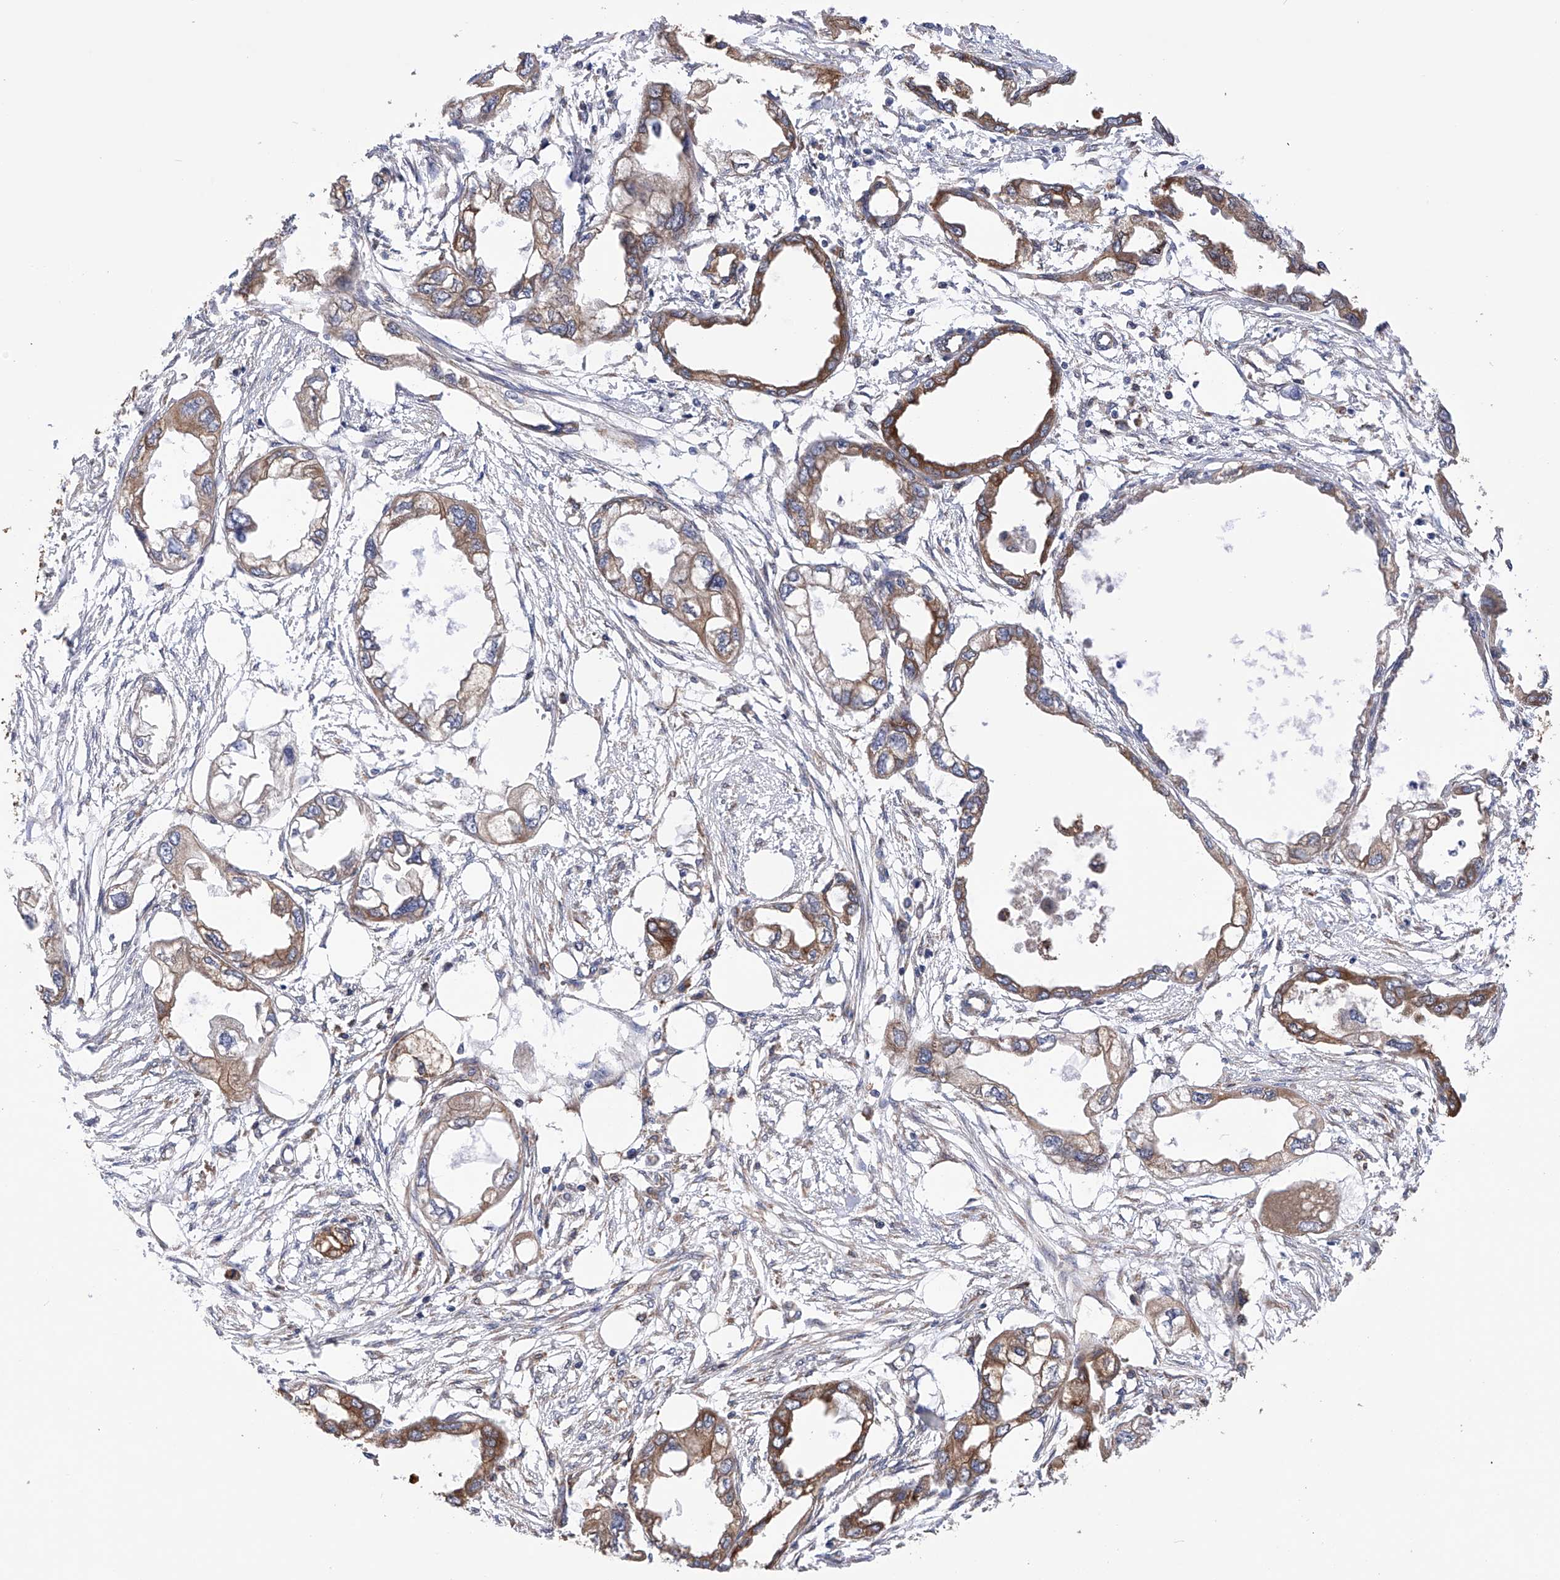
{"staining": {"intensity": "moderate", "quantity": ">75%", "location": "cytoplasmic/membranous"}, "tissue": "endometrial cancer", "cell_type": "Tumor cells", "image_type": "cancer", "snomed": [{"axis": "morphology", "description": "Adenocarcinoma, NOS"}, {"axis": "morphology", "description": "Adenocarcinoma, metastatic, NOS"}, {"axis": "topography", "description": "Adipose tissue"}, {"axis": "topography", "description": "Endometrium"}], "caption": "A histopathology image of endometrial cancer (metastatic adenocarcinoma) stained for a protein exhibits moderate cytoplasmic/membranous brown staining in tumor cells.", "gene": "DNAH8", "patient": {"sex": "female", "age": 67}}